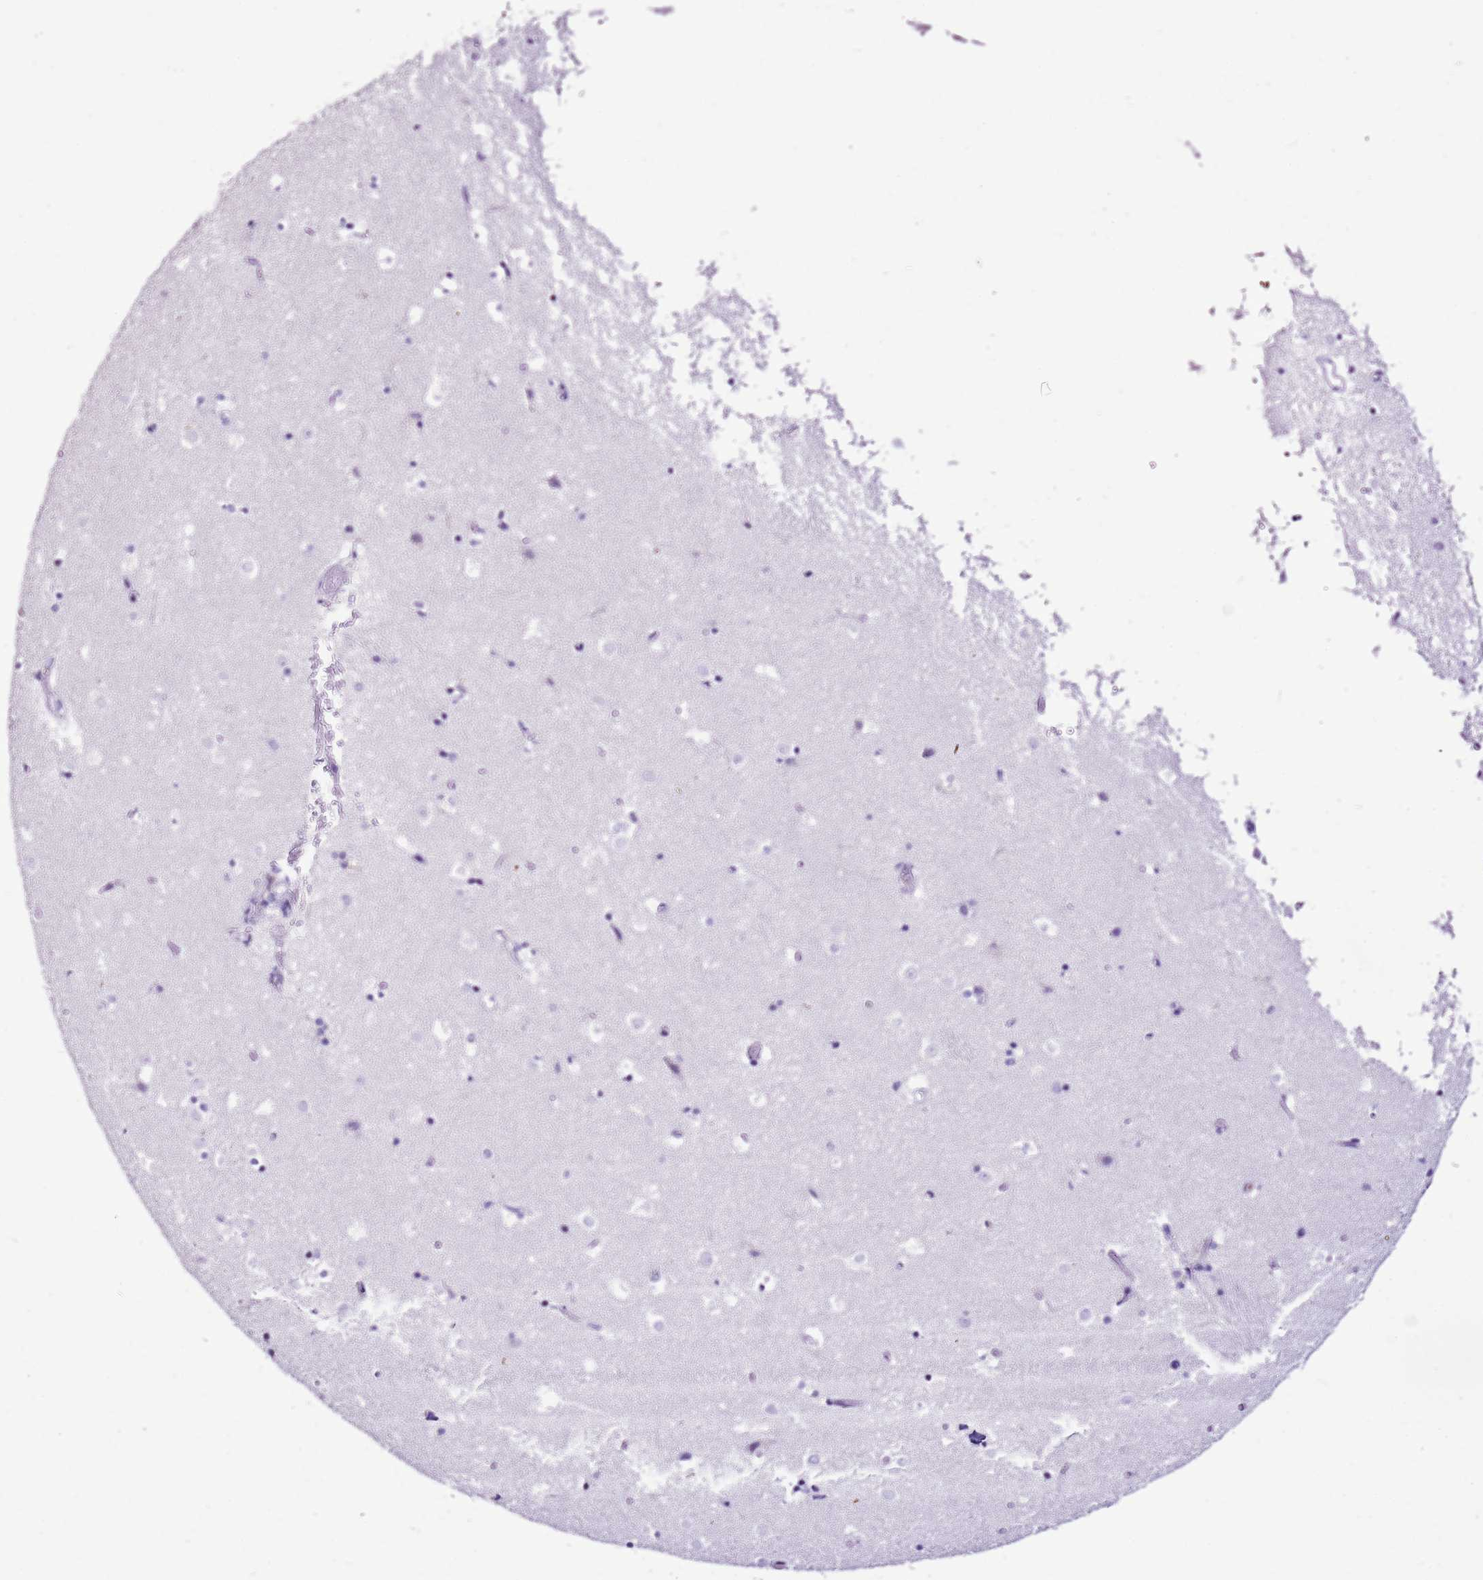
{"staining": {"intensity": "negative", "quantity": "none", "location": "none"}, "tissue": "caudate", "cell_type": "Glial cells", "image_type": "normal", "snomed": [{"axis": "morphology", "description": "Normal tissue, NOS"}, {"axis": "topography", "description": "Lateral ventricle wall"}], "caption": "This is an IHC photomicrograph of unremarkable human caudate. There is no staining in glial cells.", "gene": "SPC25", "patient": {"sex": "female", "age": 52}}